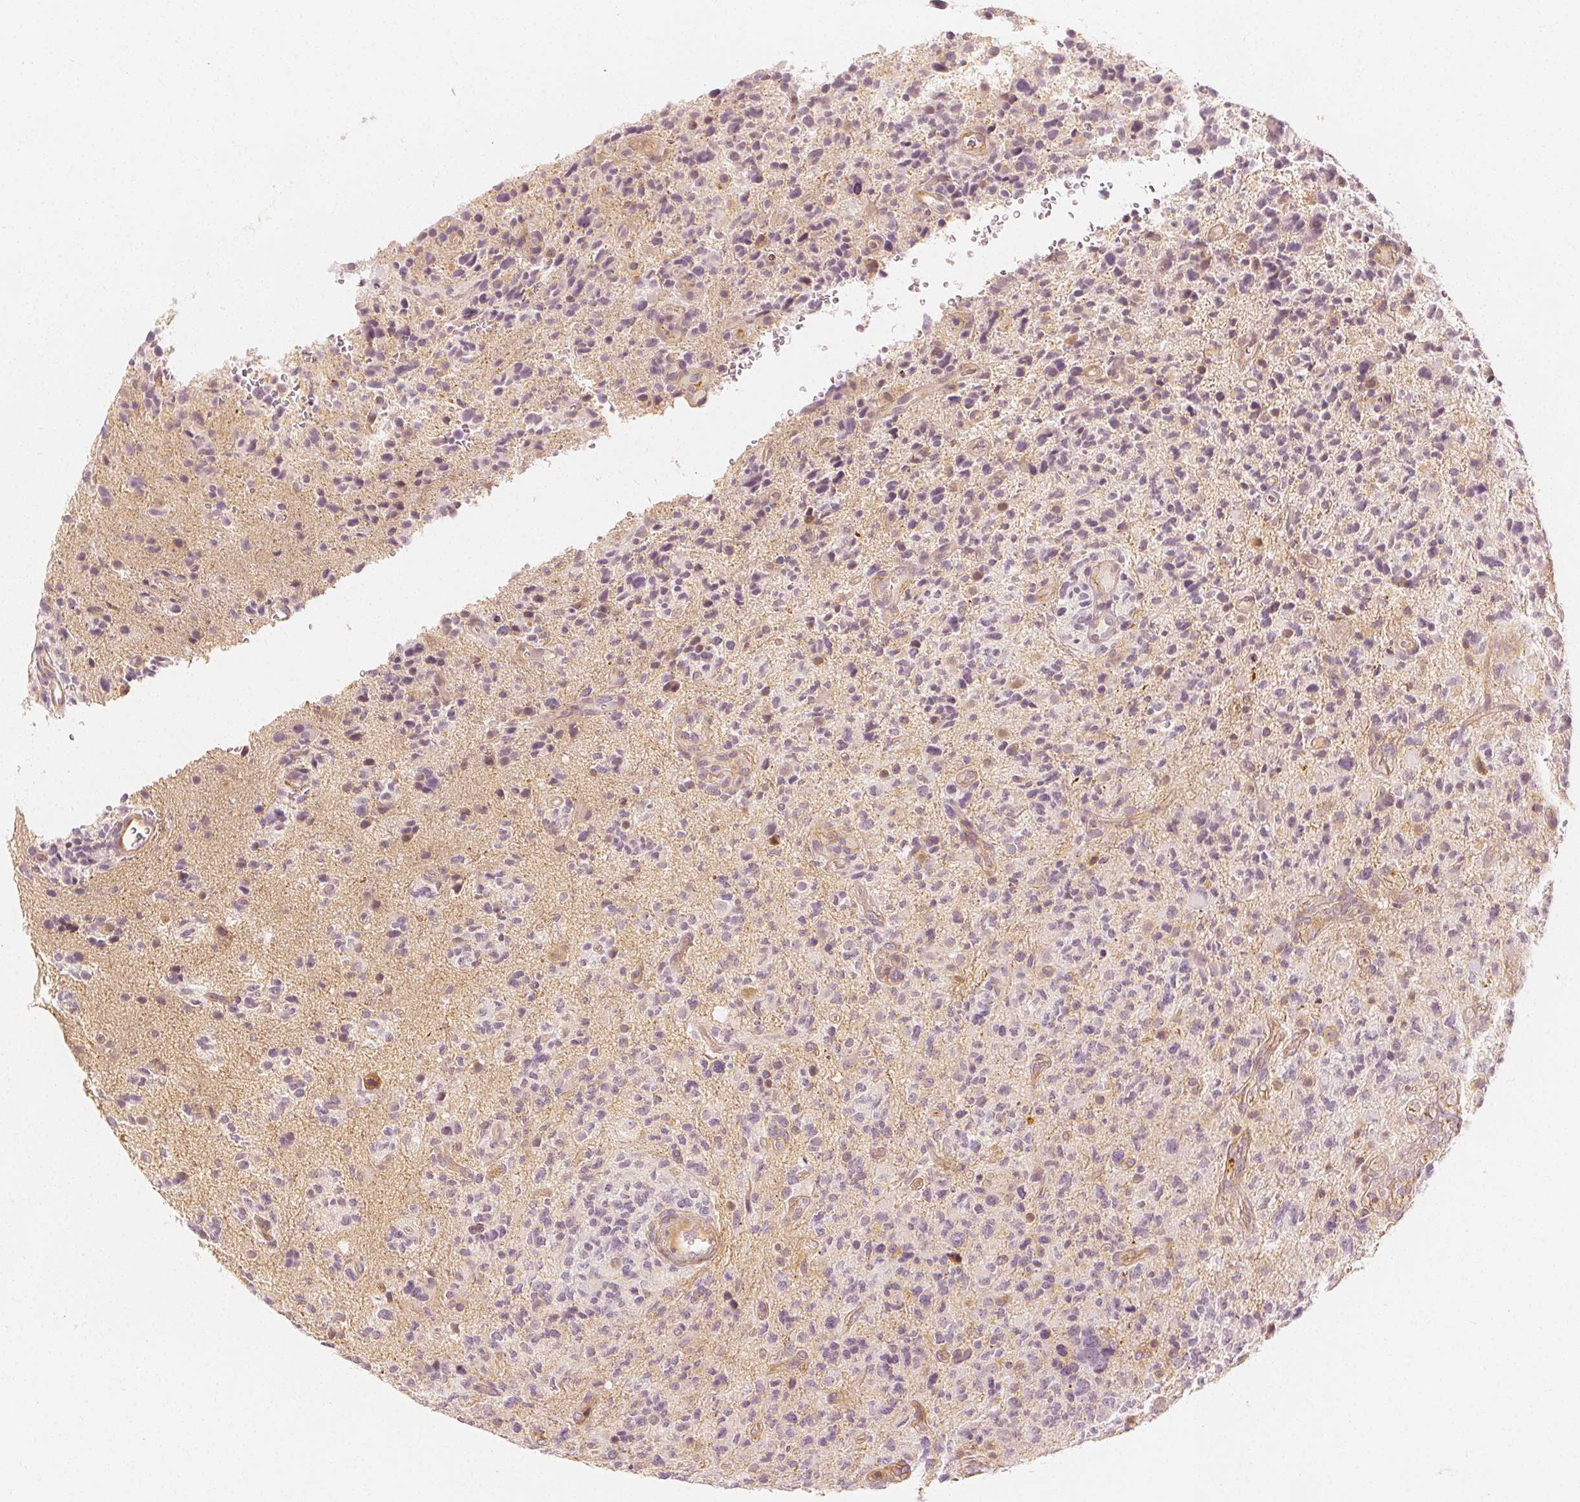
{"staining": {"intensity": "negative", "quantity": "none", "location": "none"}, "tissue": "glioma", "cell_type": "Tumor cells", "image_type": "cancer", "snomed": [{"axis": "morphology", "description": "Glioma, malignant, High grade"}, {"axis": "topography", "description": "Brain"}], "caption": "There is no significant positivity in tumor cells of glioma.", "gene": "ARHGAP26", "patient": {"sex": "female", "age": 71}}